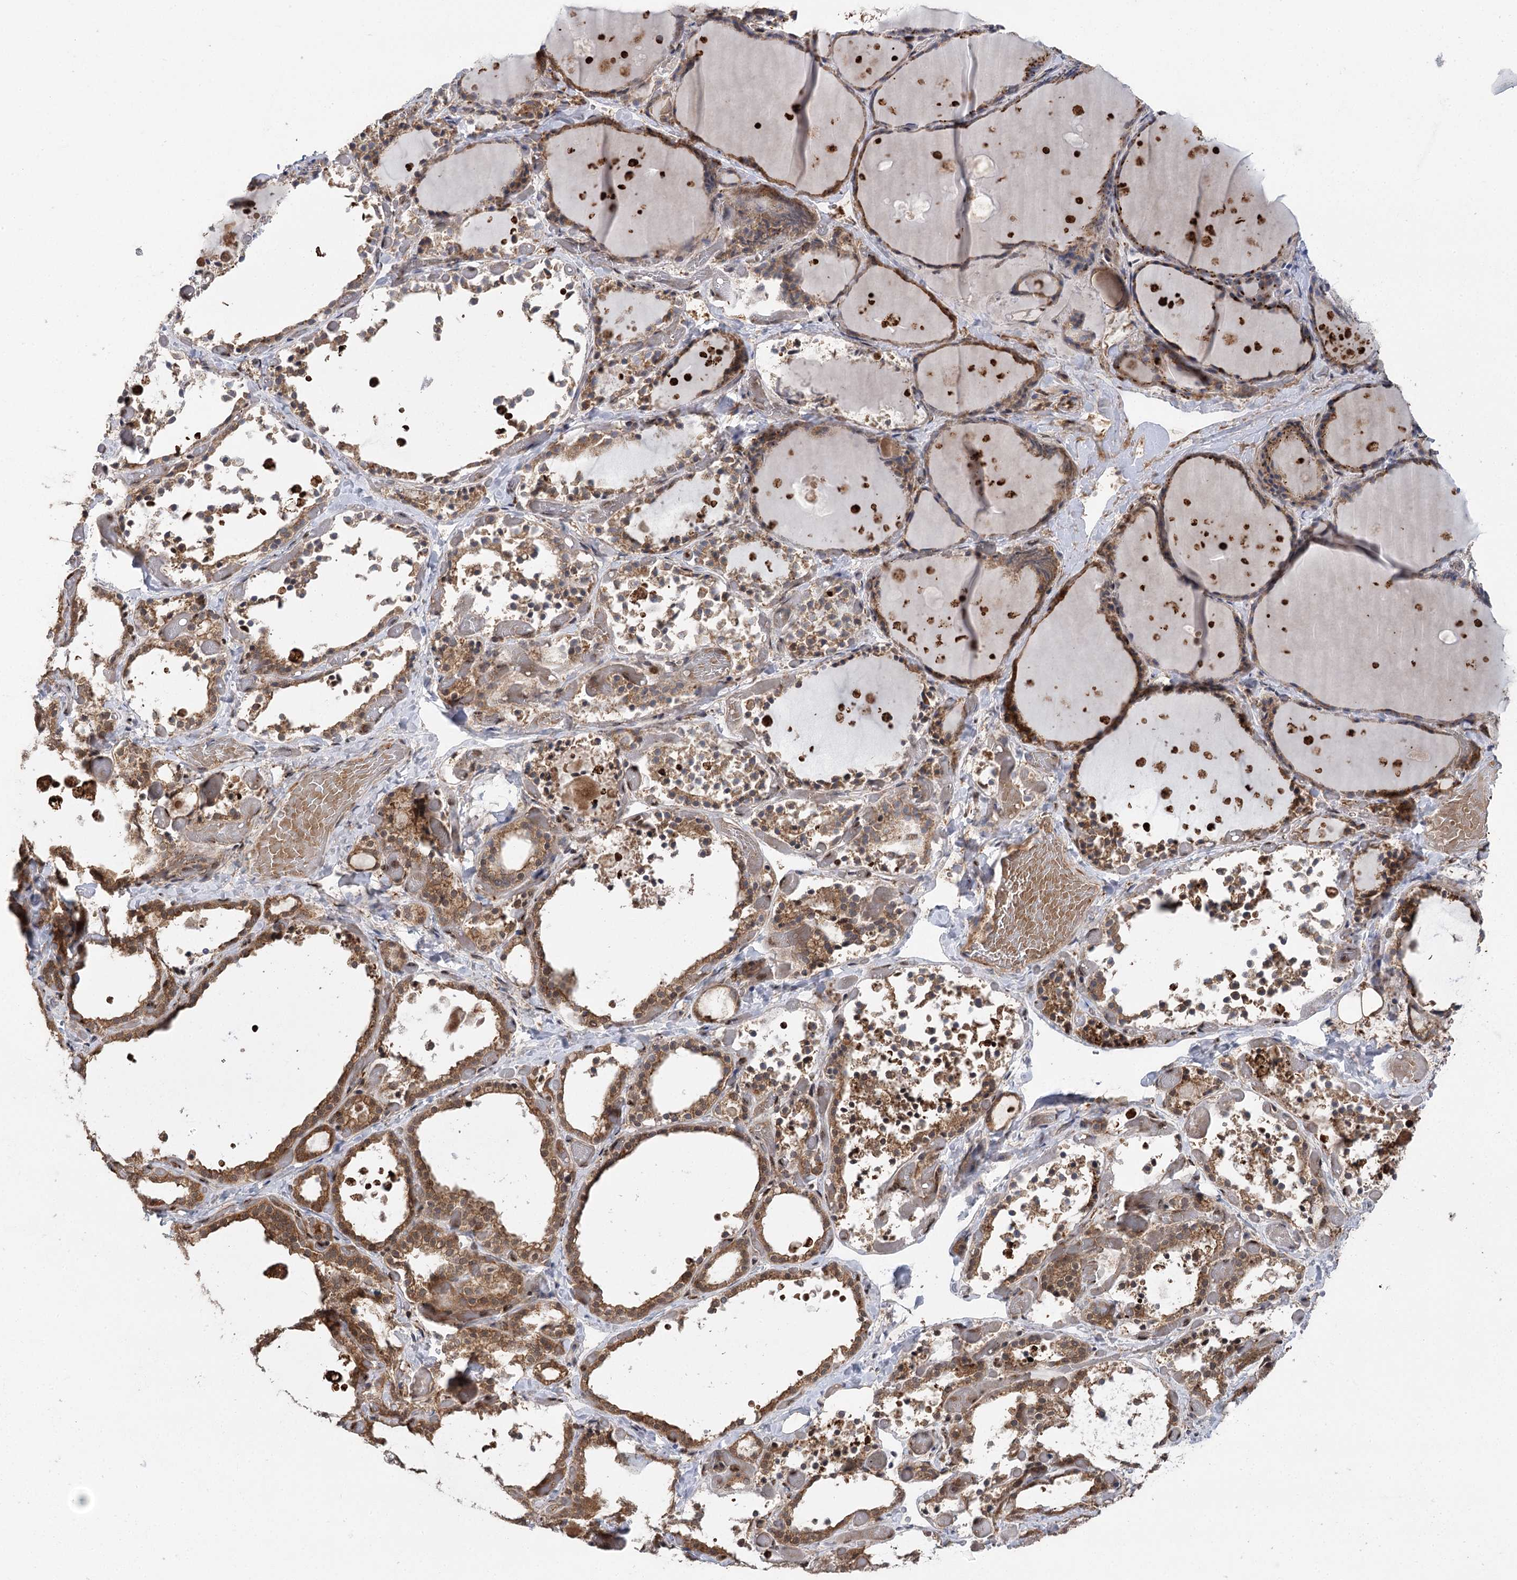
{"staining": {"intensity": "moderate", "quantity": ">75%", "location": "cytoplasmic/membranous,nuclear"}, "tissue": "thyroid gland", "cell_type": "Glandular cells", "image_type": "normal", "snomed": [{"axis": "morphology", "description": "Normal tissue, NOS"}, {"axis": "topography", "description": "Thyroid gland"}], "caption": "Unremarkable thyroid gland demonstrates moderate cytoplasmic/membranous,nuclear expression in about >75% of glandular cells Using DAB (3,3'-diaminobenzidine) (brown) and hematoxylin (blue) stains, captured at high magnification using brightfield microscopy..", "gene": "C12orf4", "patient": {"sex": "female", "age": 44}}